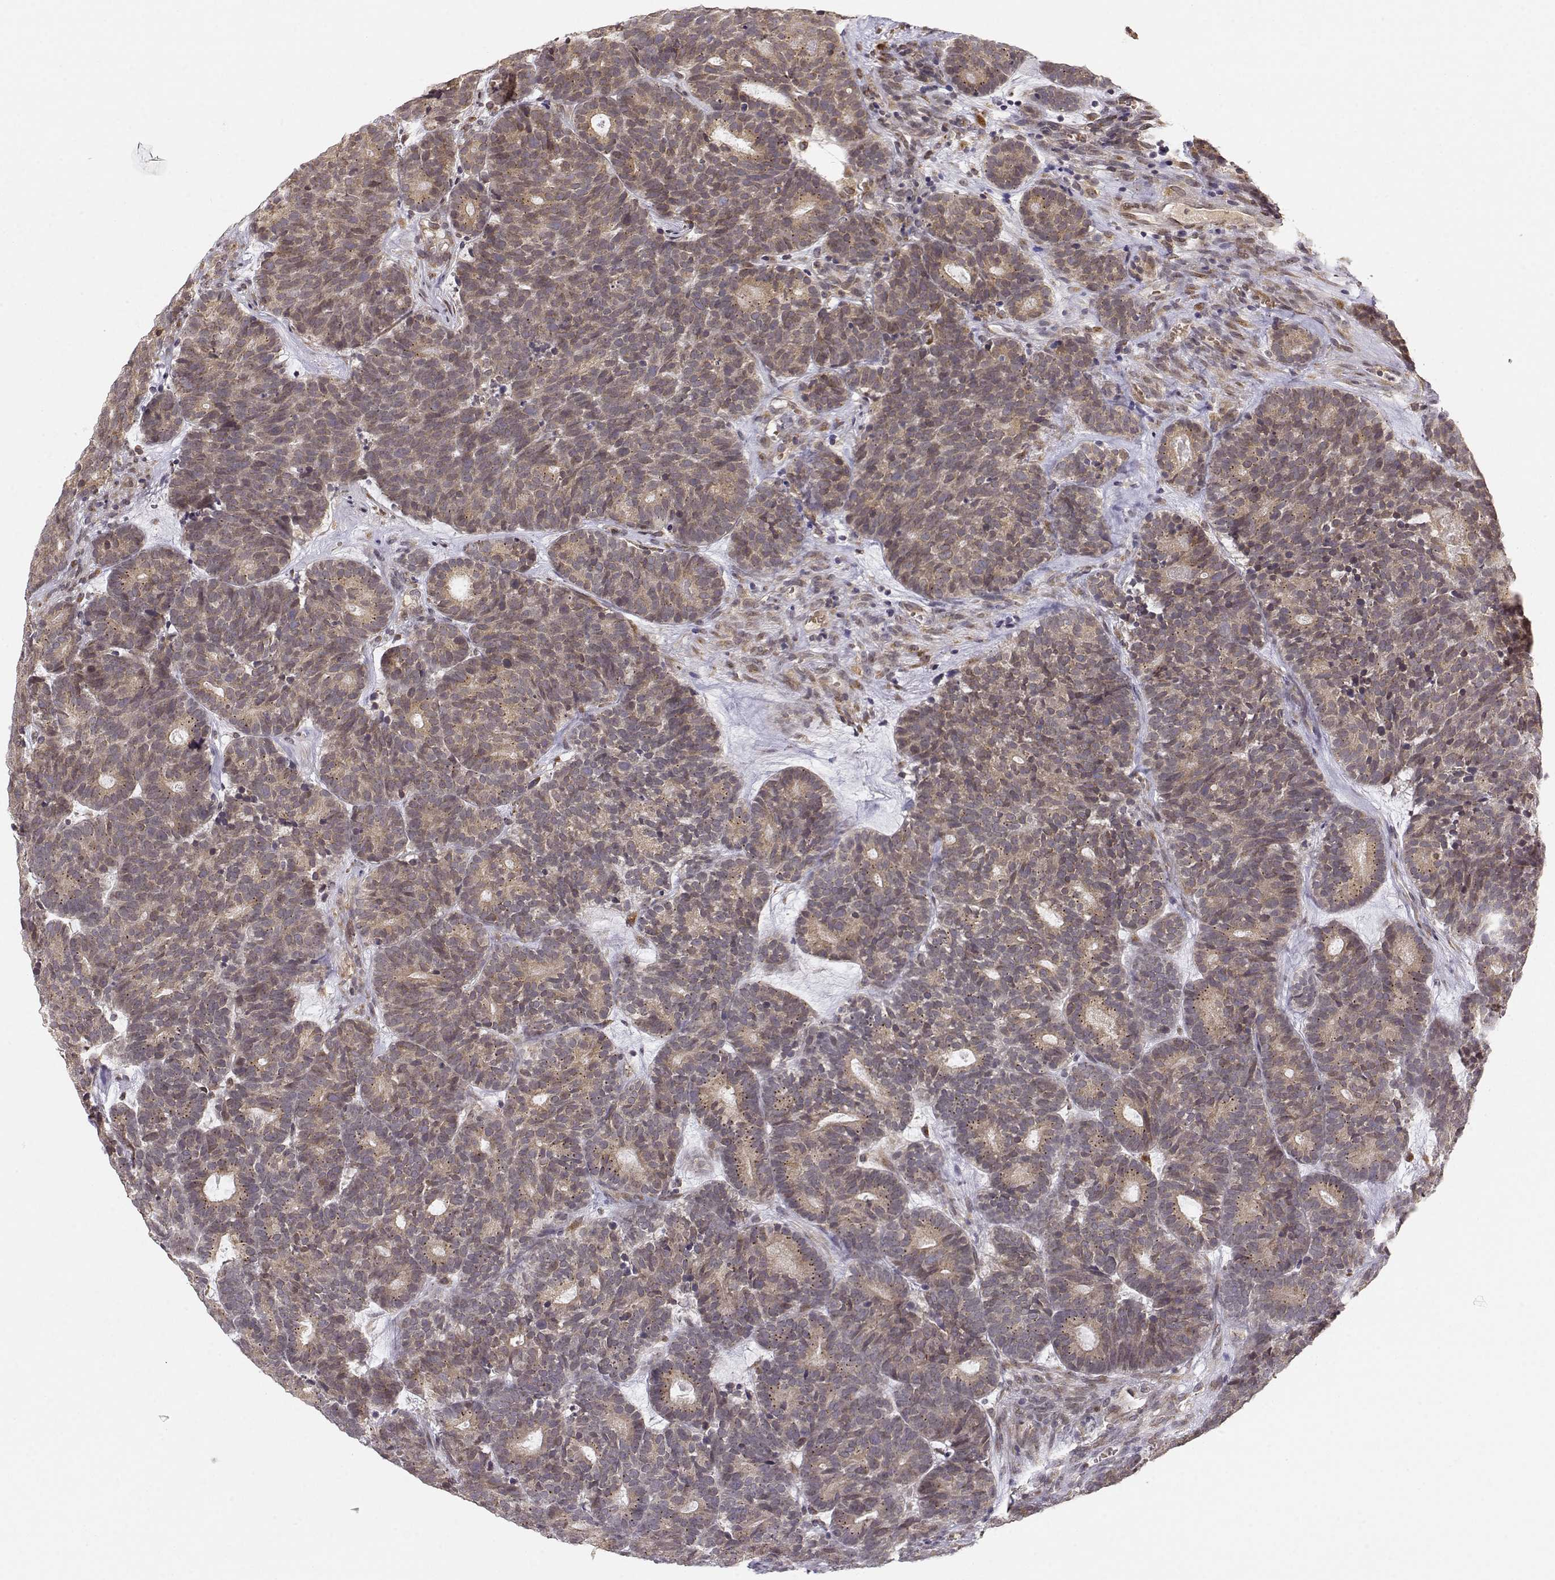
{"staining": {"intensity": "weak", "quantity": ">75%", "location": "cytoplasmic/membranous"}, "tissue": "head and neck cancer", "cell_type": "Tumor cells", "image_type": "cancer", "snomed": [{"axis": "morphology", "description": "Adenocarcinoma, NOS"}, {"axis": "topography", "description": "Head-Neck"}], "caption": "The micrograph exhibits staining of adenocarcinoma (head and neck), revealing weak cytoplasmic/membranous protein expression (brown color) within tumor cells.", "gene": "ERGIC2", "patient": {"sex": "female", "age": 81}}